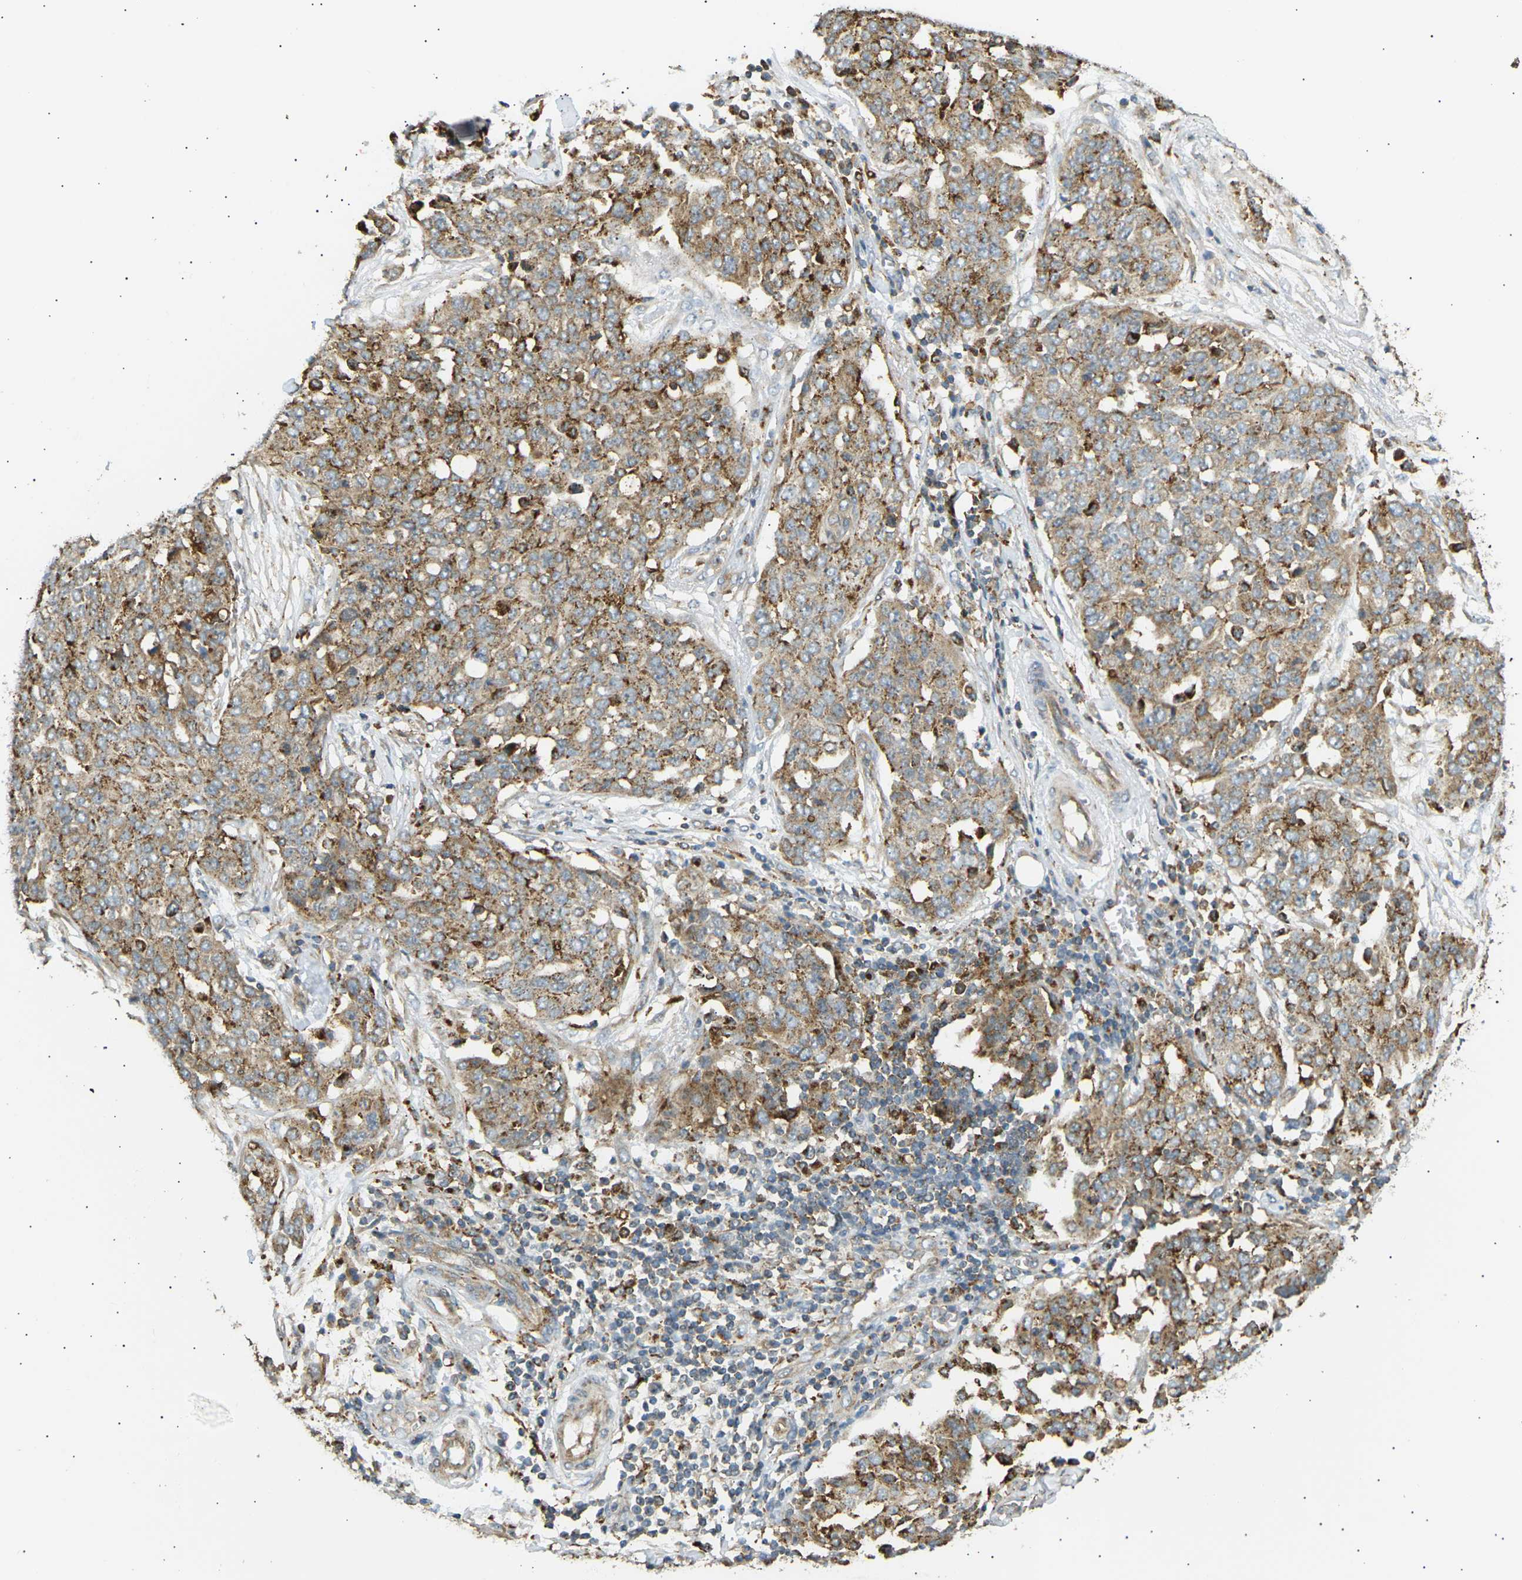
{"staining": {"intensity": "moderate", "quantity": "25%-75%", "location": "cytoplasmic/membranous"}, "tissue": "ovarian cancer", "cell_type": "Tumor cells", "image_type": "cancer", "snomed": [{"axis": "morphology", "description": "Cystadenocarcinoma, serous, NOS"}, {"axis": "topography", "description": "Soft tissue"}, {"axis": "topography", "description": "Ovary"}], "caption": "This photomicrograph exhibits immunohistochemistry staining of human serous cystadenocarcinoma (ovarian), with medium moderate cytoplasmic/membranous staining in approximately 25%-75% of tumor cells.", "gene": "CDK17", "patient": {"sex": "female", "age": 57}}